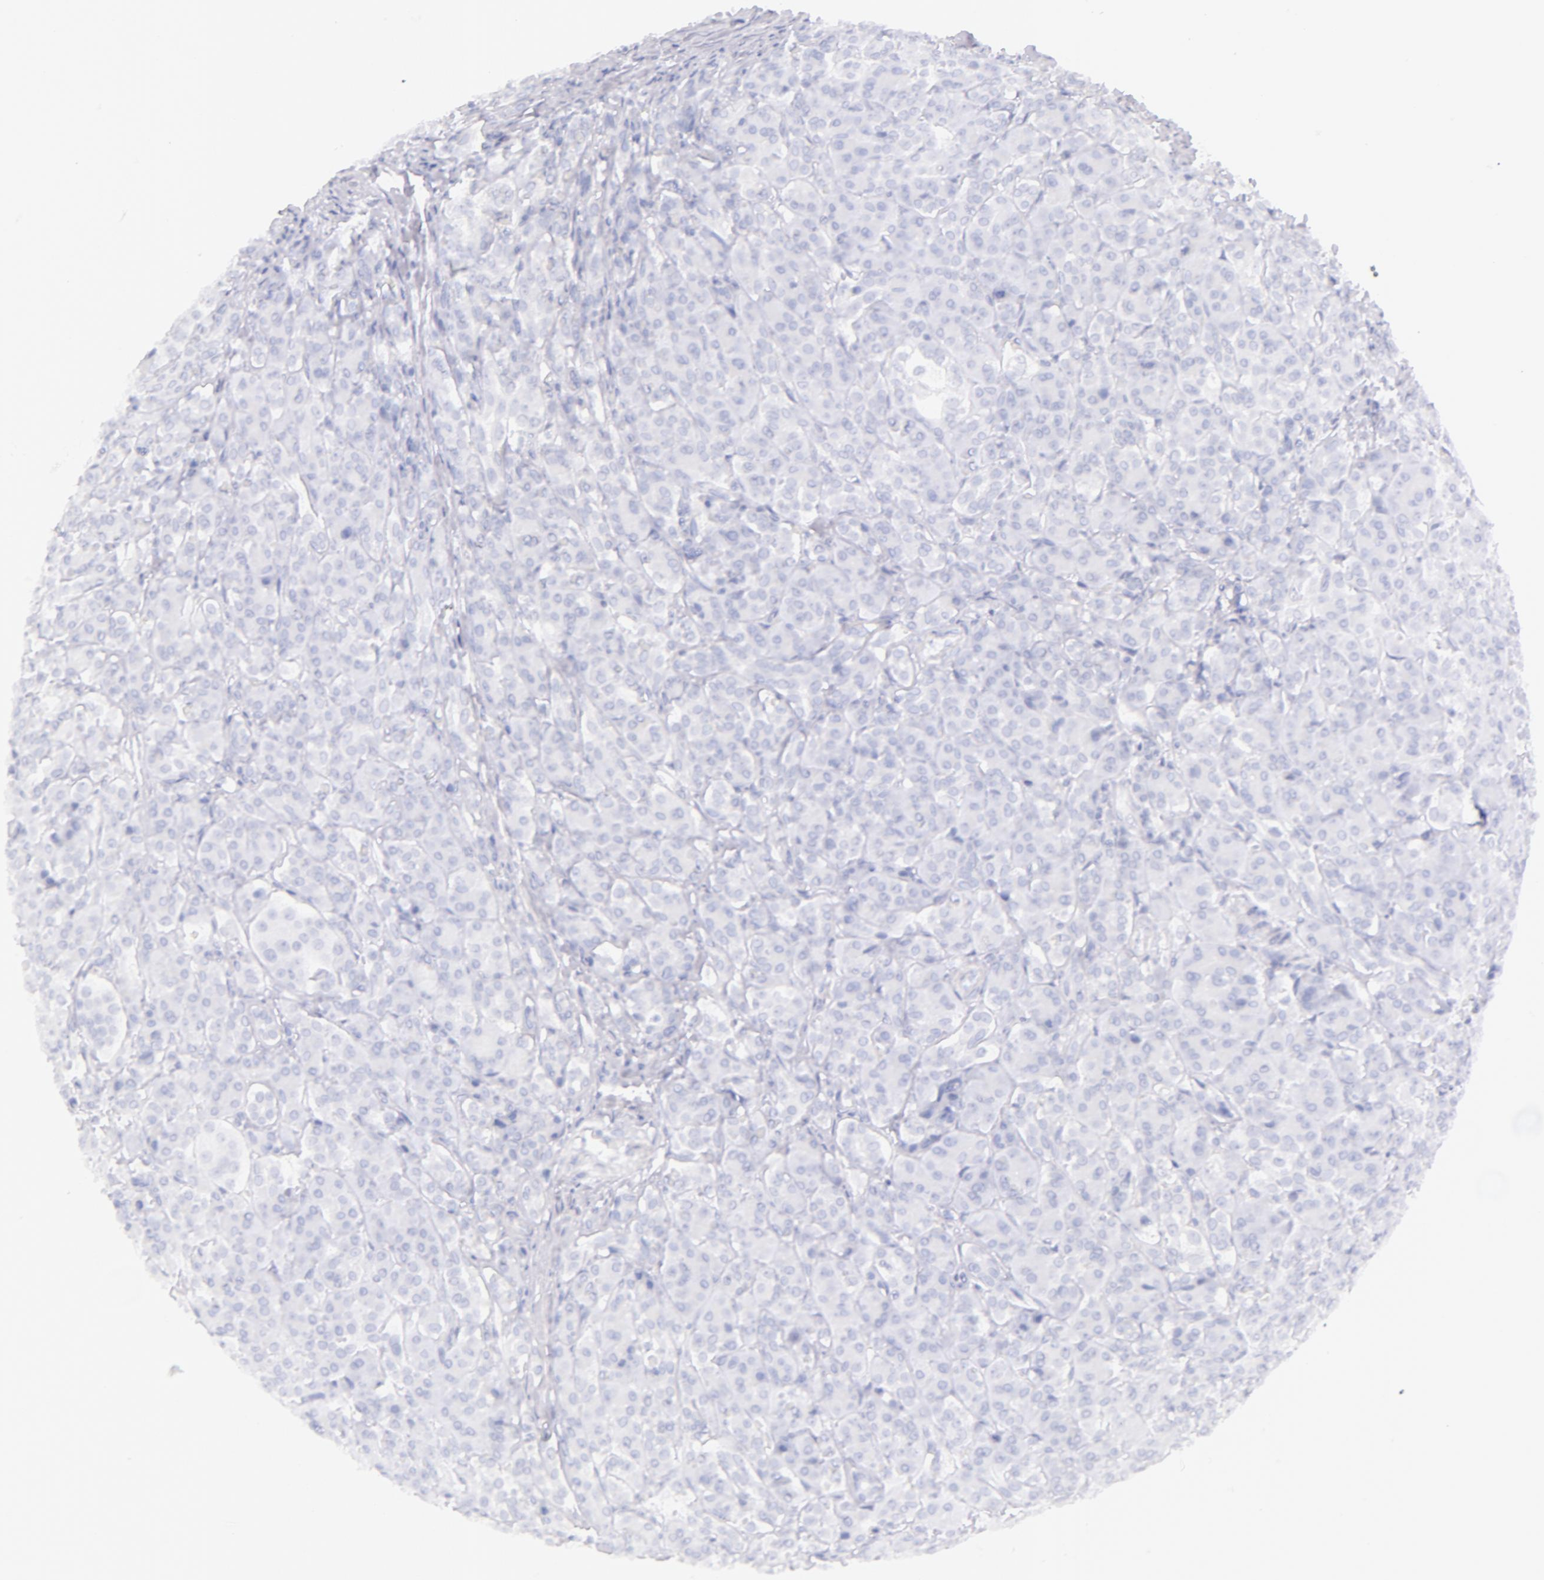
{"staining": {"intensity": "negative", "quantity": "none", "location": "none"}, "tissue": "pancreas", "cell_type": "Exocrine glandular cells", "image_type": "normal", "snomed": [{"axis": "morphology", "description": "Normal tissue, NOS"}, {"axis": "topography", "description": "Lymph node"}, {"axis": "topography", "description": "Pancreas"}], "caption": "Photomicrograph shows no protein expression in exocrine glandular cells of benign pancreas.", "gene": "CD44", "patient": {"sex": "male", "age": 59}}